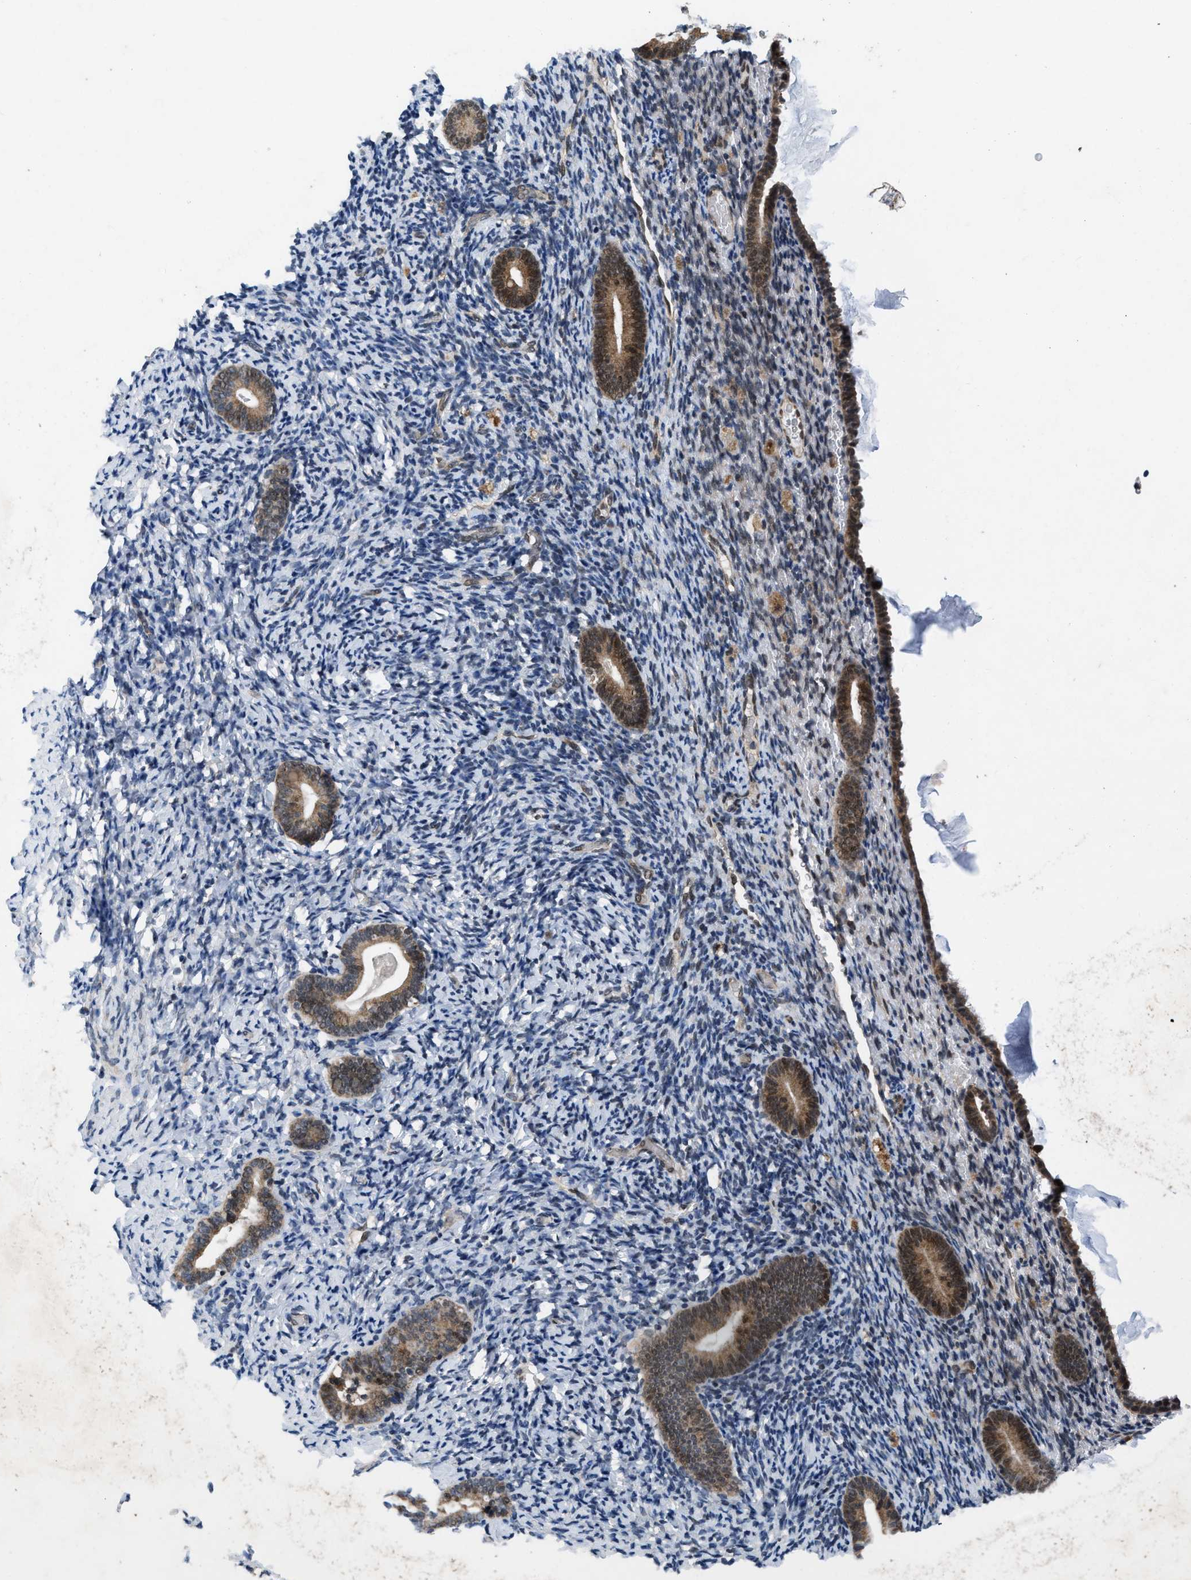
{"staining": {"intensity": "weak", "quantity": "25%-75%", "location": "nuclear"}, "tissue": "endometrium", "cell_type": "Cells in endometrial stroma", "image_type": "normal", "snomed": [{"axis": "morphology", "description": "Normal tissue, NOS"}, {"axis": "topography", "description": "Endometrium"}], "caption": "Endometrium stained with DAB IHC displays low levels of weak nuclear expression in approximately 25%-75% of cells in endometrial stroma.", "gene": "ZNHIT1", "patient": {"sex": "female", "age": 51}}